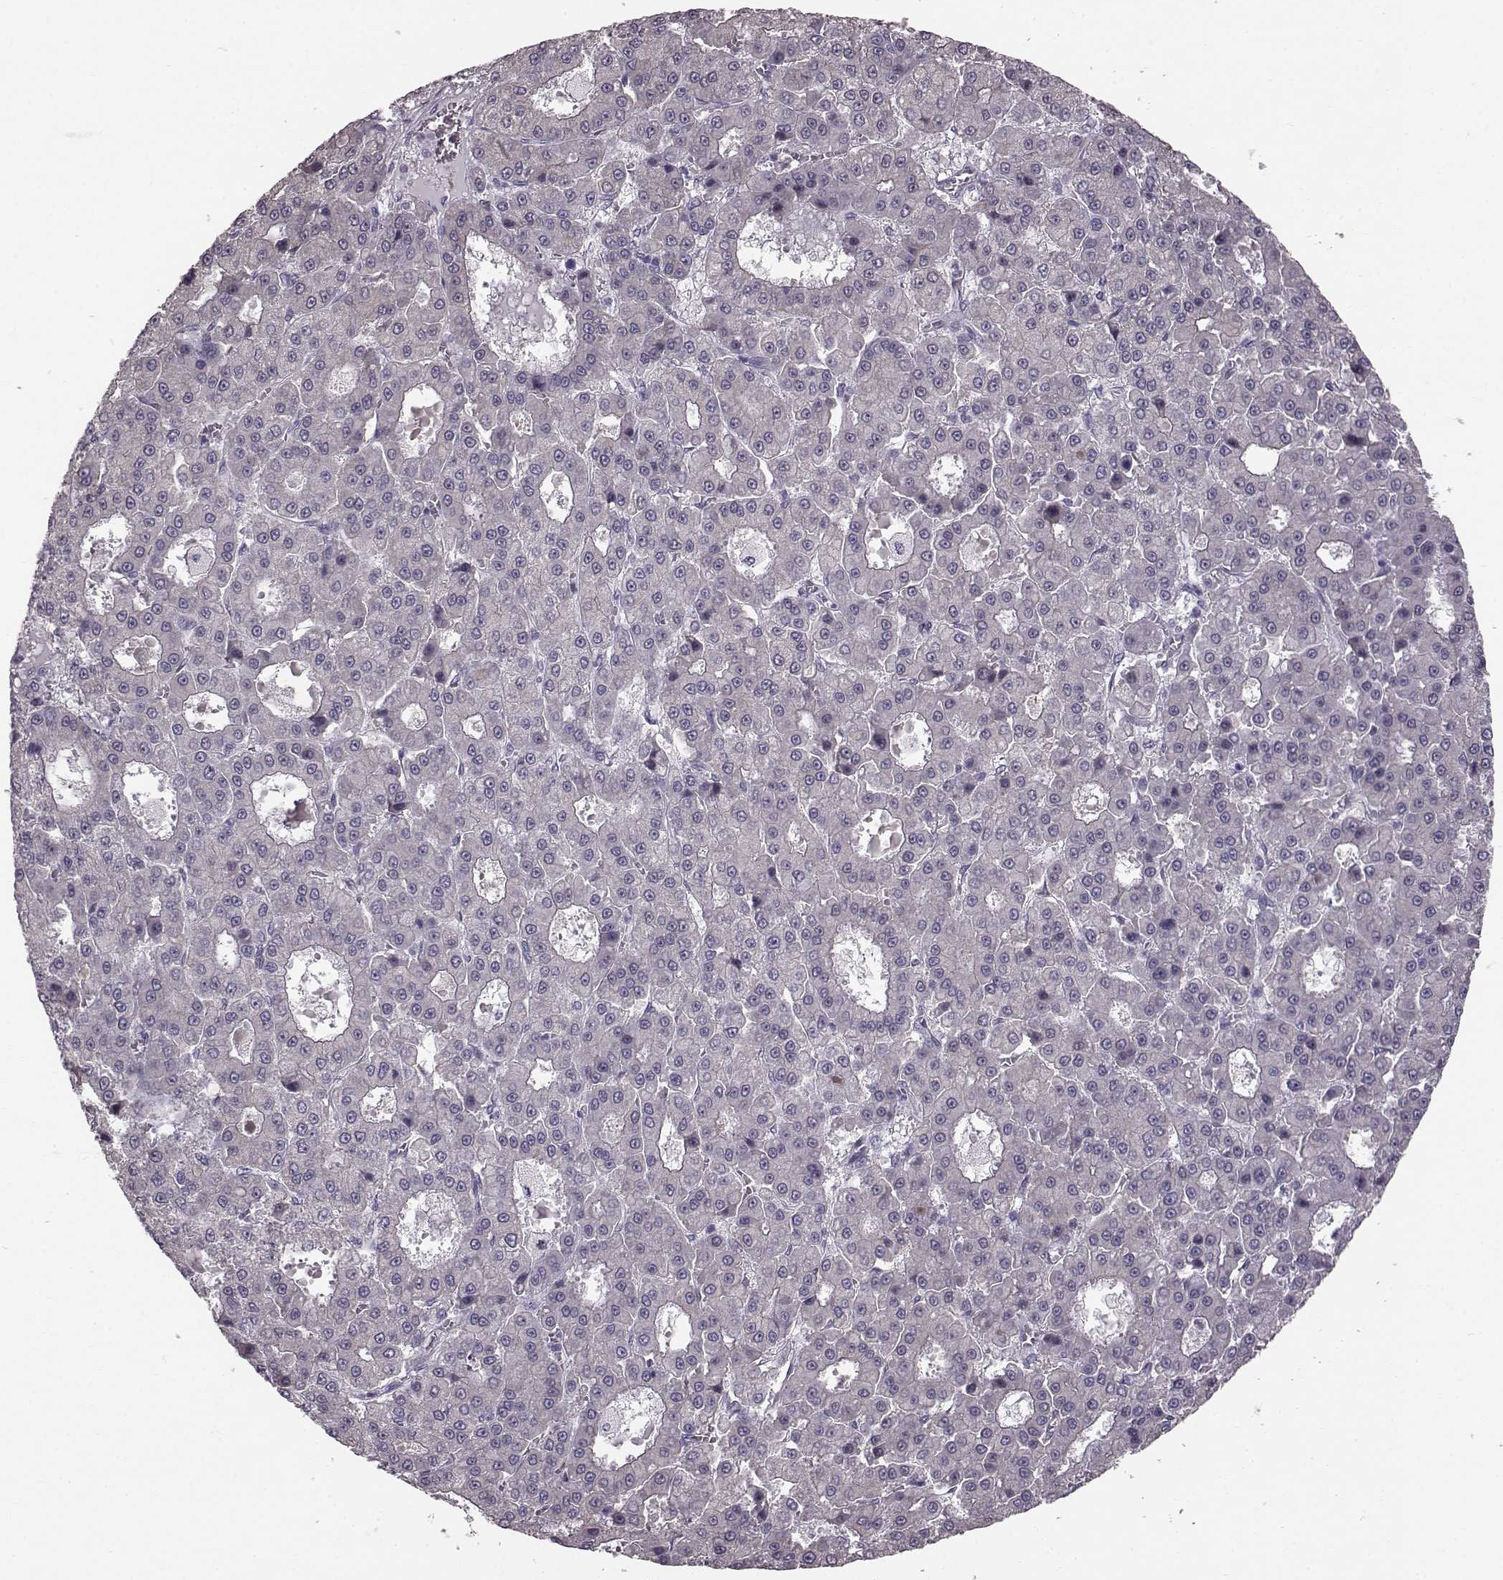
{"staining": {"intensity": "negative", "quantity": "none", "location": "none"}, "tissue": "liver cancer", "cell_type": "Tumor cells", "image_type": "cancer", "snomed": [{"axis": "morphology", "description": "Carcinoma, Hepatocellular, NOS"}, {"axis": "topography", "description": "Liver"}], "caption": "The immunohistochemistry (IHC) photomicrograph has no significant staining in tumor cells of liver cancer (hepatocellular carcinoma) tissue. Brightfield microscopy of IHC stained with DAB (3,3'-diaminobenzidine) (brown) and hematoxylin (blue), captured at high magnification.", "gene": "TCHHL1", "patient": {"sex": "male", "age": 70}}